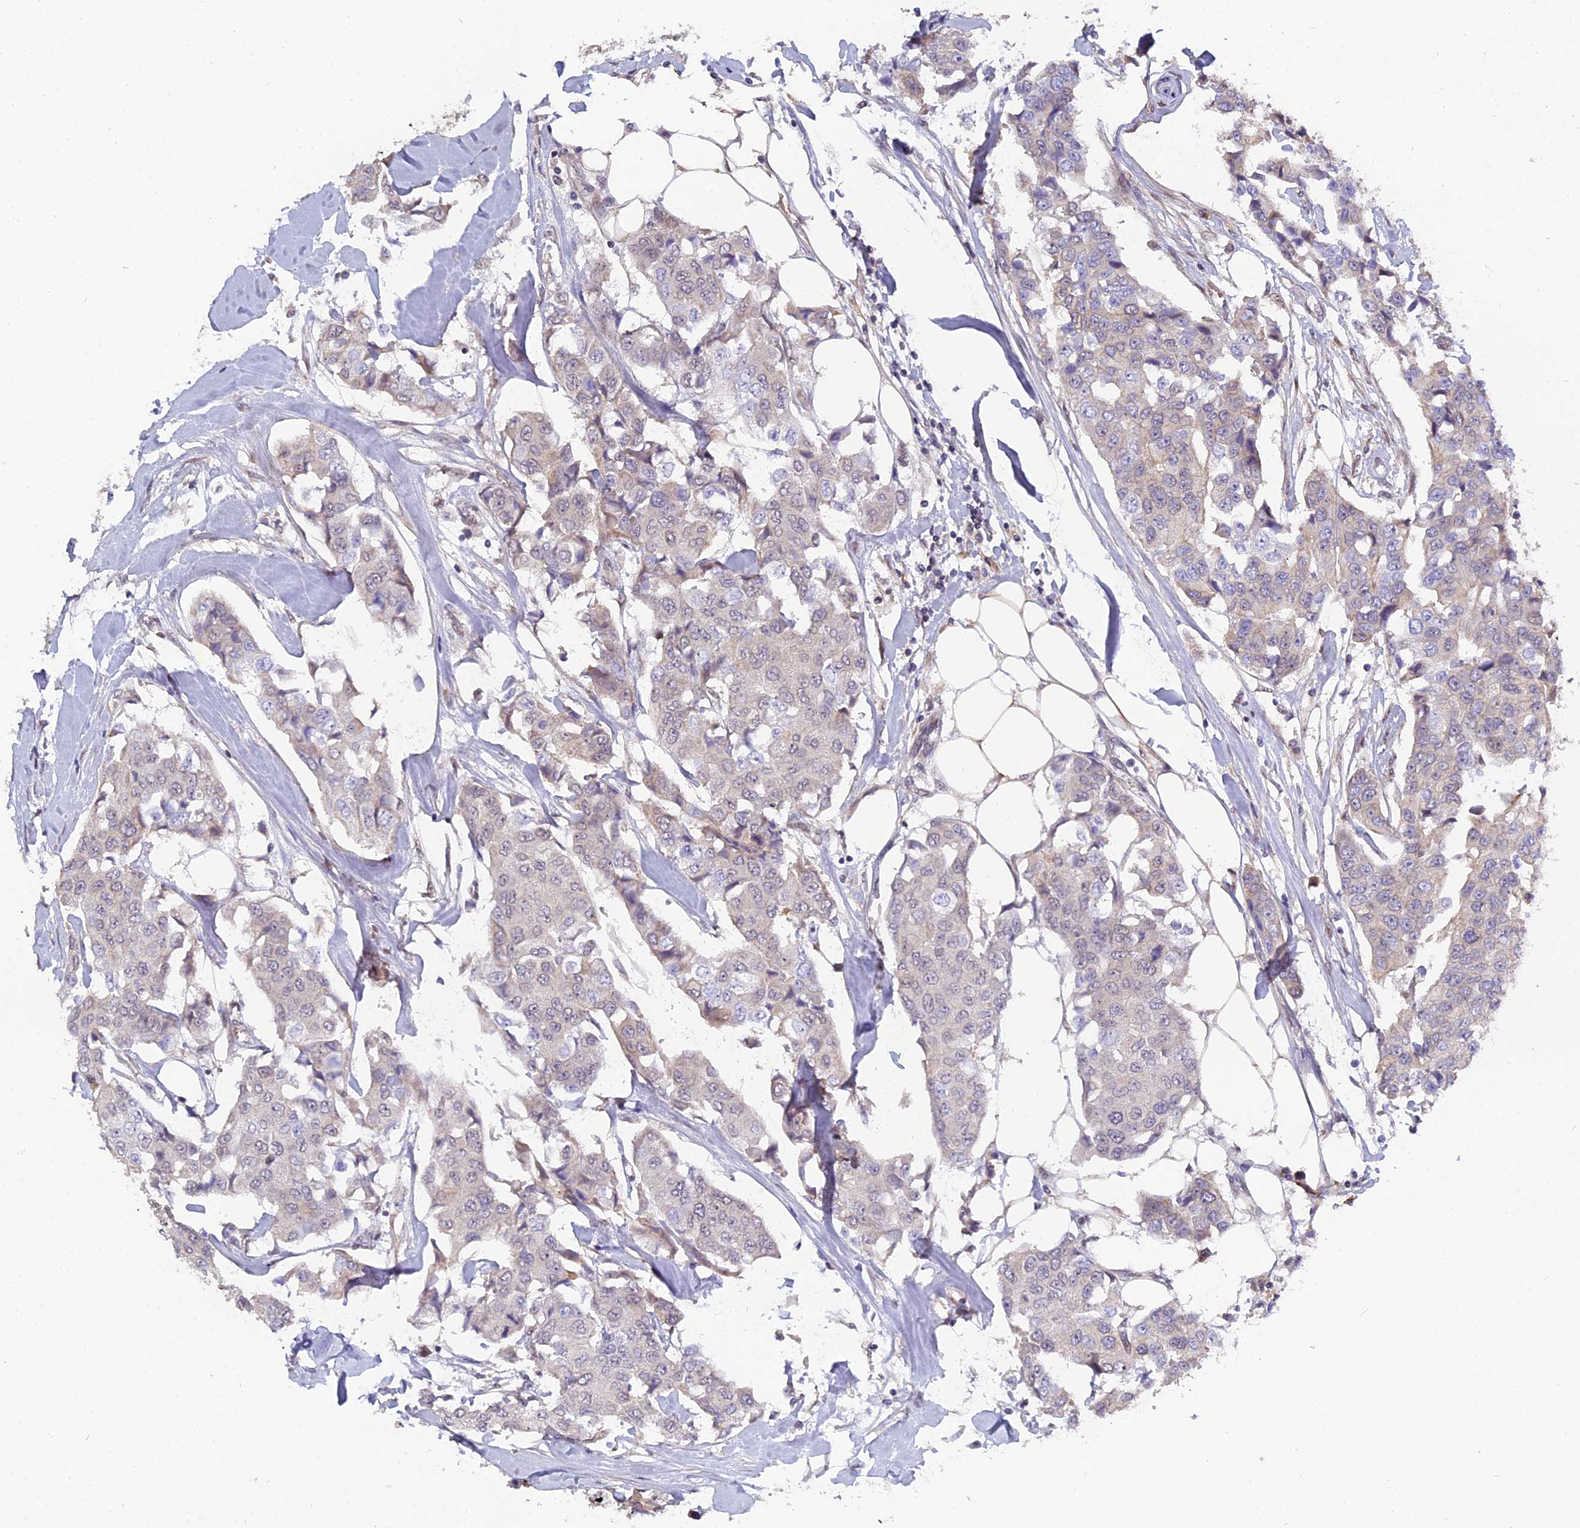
{"staining": {"intensity": "negative", "quantity": "none", "location": "none"}, "tissue": "breast cancer", "cell_type": "Tumor cells", "image_type": "cancer", "snomed": [{"axis": "morphology", "description": "Duct carcinoma"}, {"axis": "topography", "description": "Breast"}], "caption": "This is a histopathology image of immunohistochemistry (IHC) staining of breast invasive ductal carcinoma, which shows no expression in tumor cells.", "gene": "PYGO1", "patient": {"sex": "female", "age": 80}}